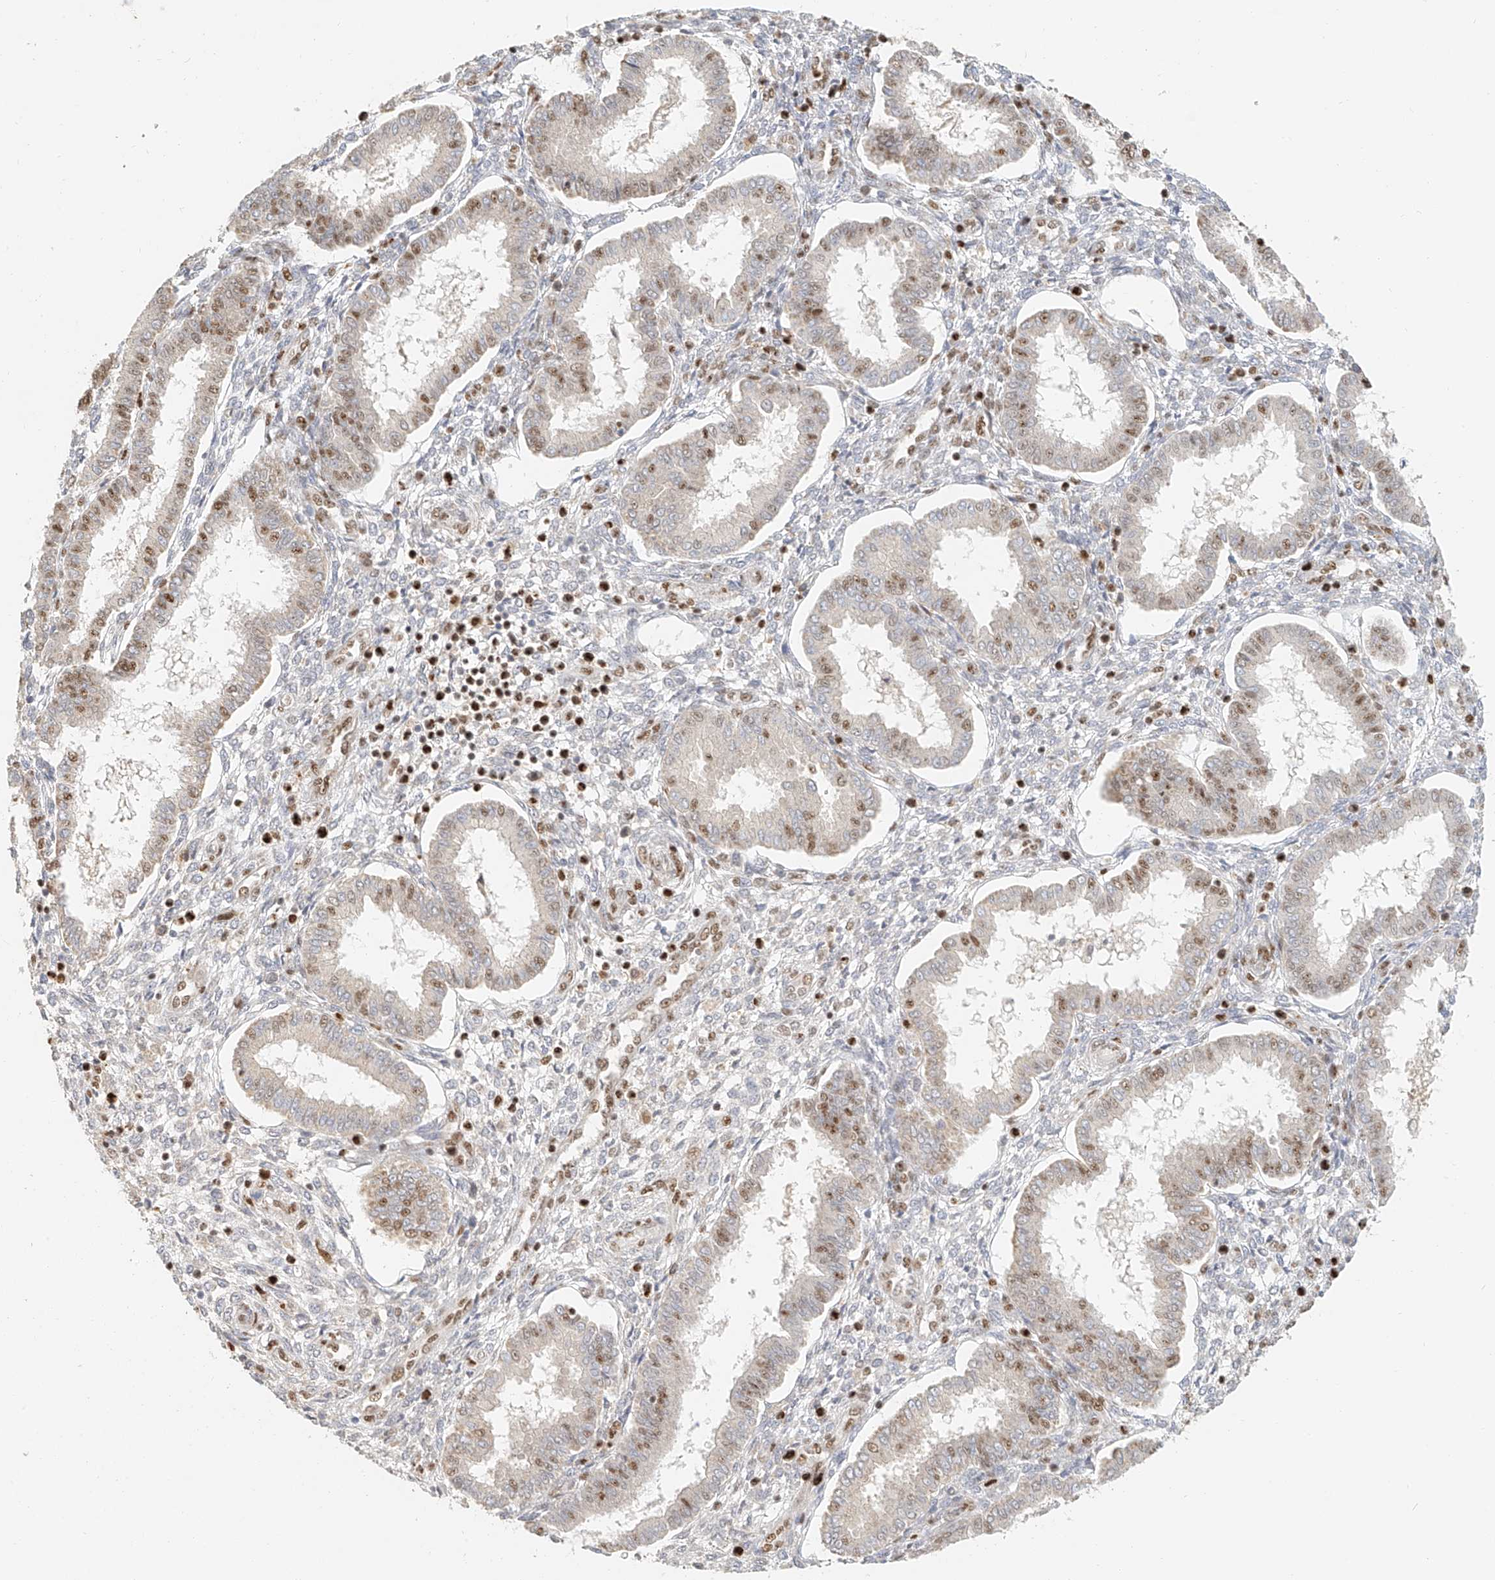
{"staining": {"intensity": "moderate", "quantity": "25%-75%", "location": "nuclear"}, "tissue": "endometrium", "cell_type": "Cells in endometrial stroma", "image_type": "normal", "snomed": [{"axis": "morphology", "description": "Normal tissue, NOS"}, {"axis": "topography", "description": "Endometrium"}], "caption": "Human endometrium stained with a brown dye demonstrates moderate nuclear positive staining in approximately 25%-75% of cells in endometrial stroma.", "gene": "CXorf58", "patient": {"sex": "female", "age": 24}}